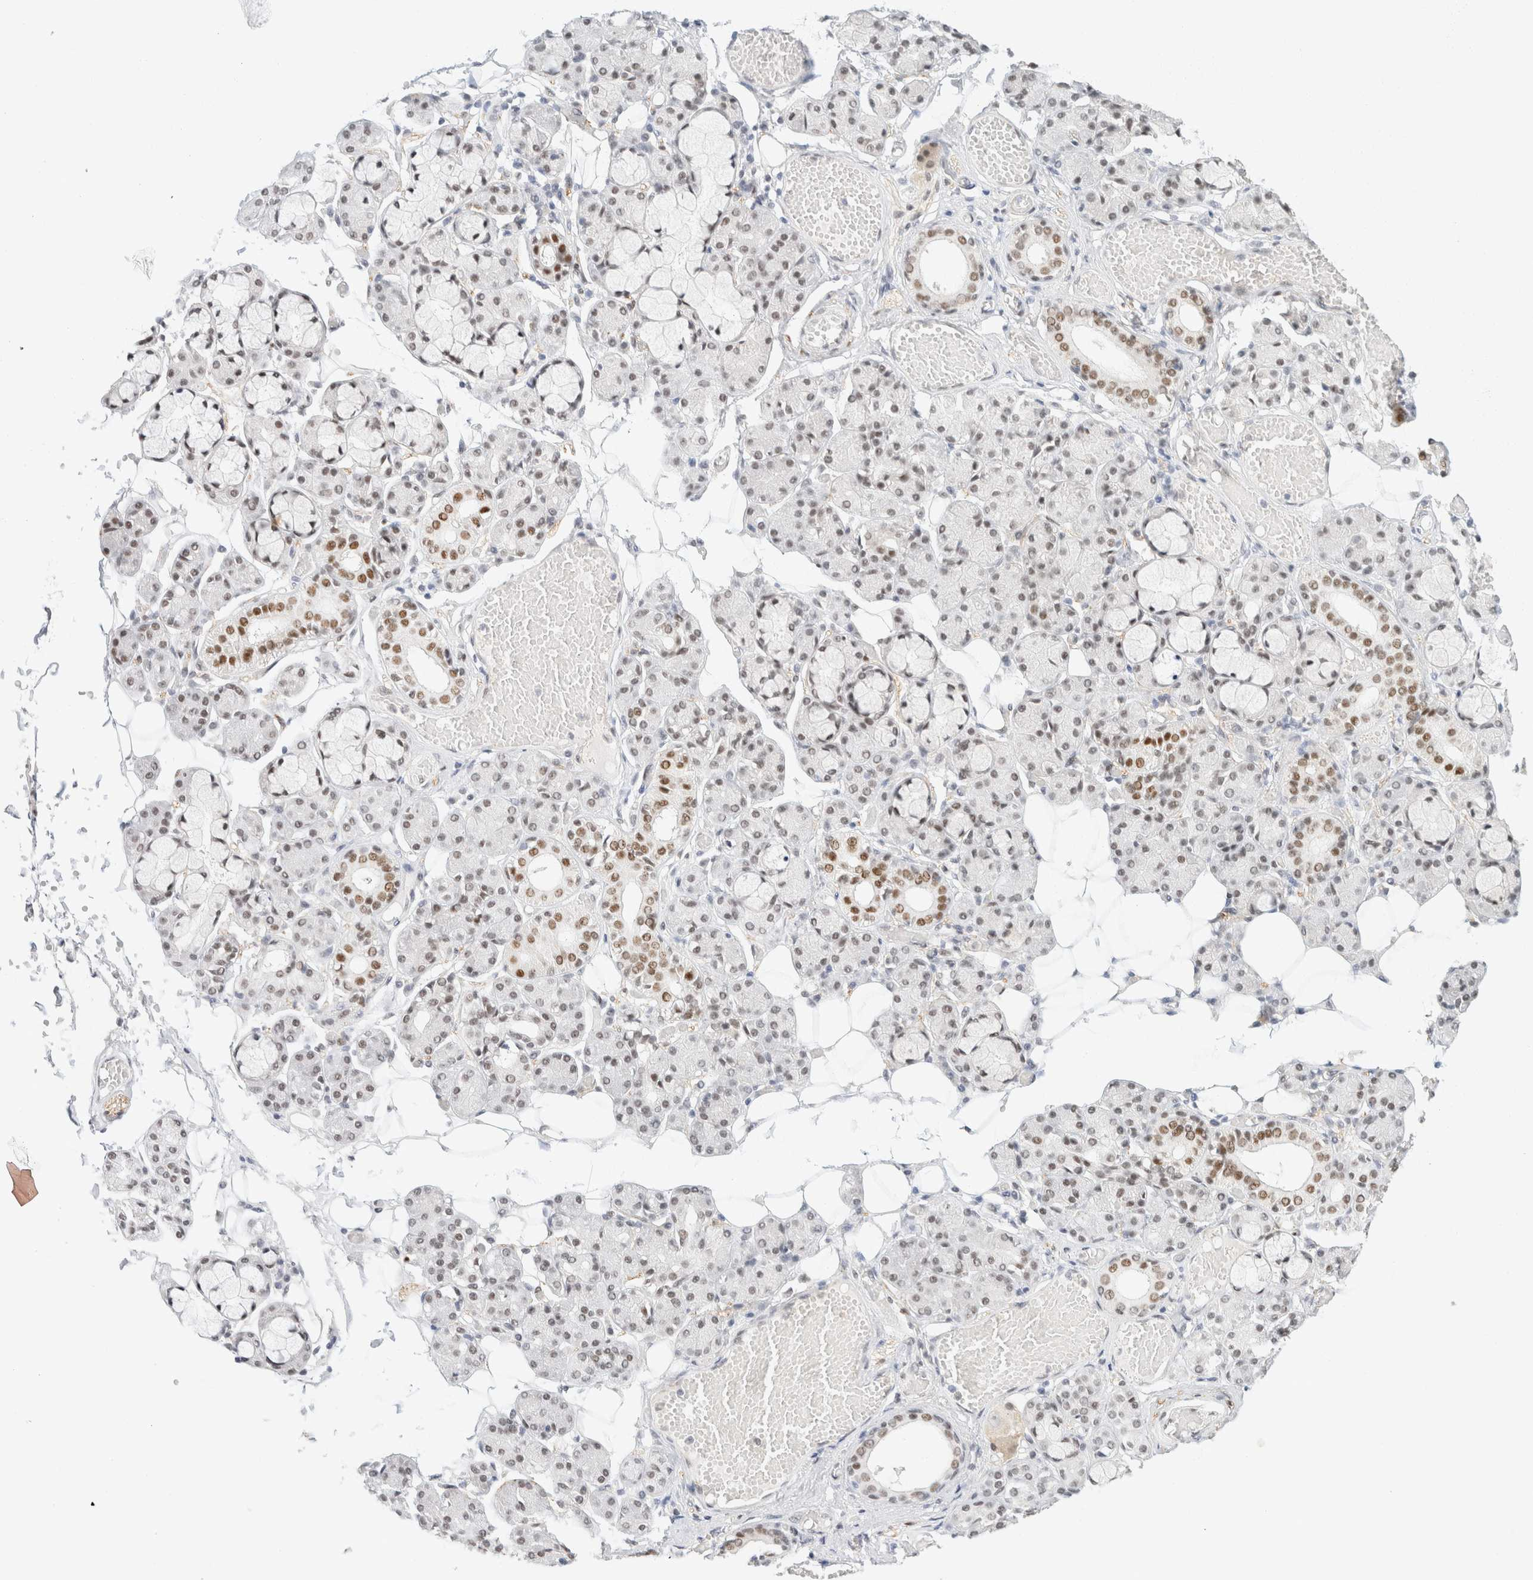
{"staining": {"intensity": "strong", "quantity": "<25%", "location": "nuclear"}, "tissue": "salivary gland", "cell_type": "Glandular cells", "image_type": "normal", "snomed": [{"axis": "morphology", "description": "Normal tissue, NOS"}, {"axis": "topography", "description": "Salivary gland"}], "caption": "Benign salivary gland demonstrates strong nuclear expression in approximately <25% of glandular cells, visualized by immunohistochemistry. Immunohistochemistry (ihc) stains the protein in brown and the nuclei are stained blue.", "gene": "ZNF768", "patient": {"sex": "male", "age": 63}}